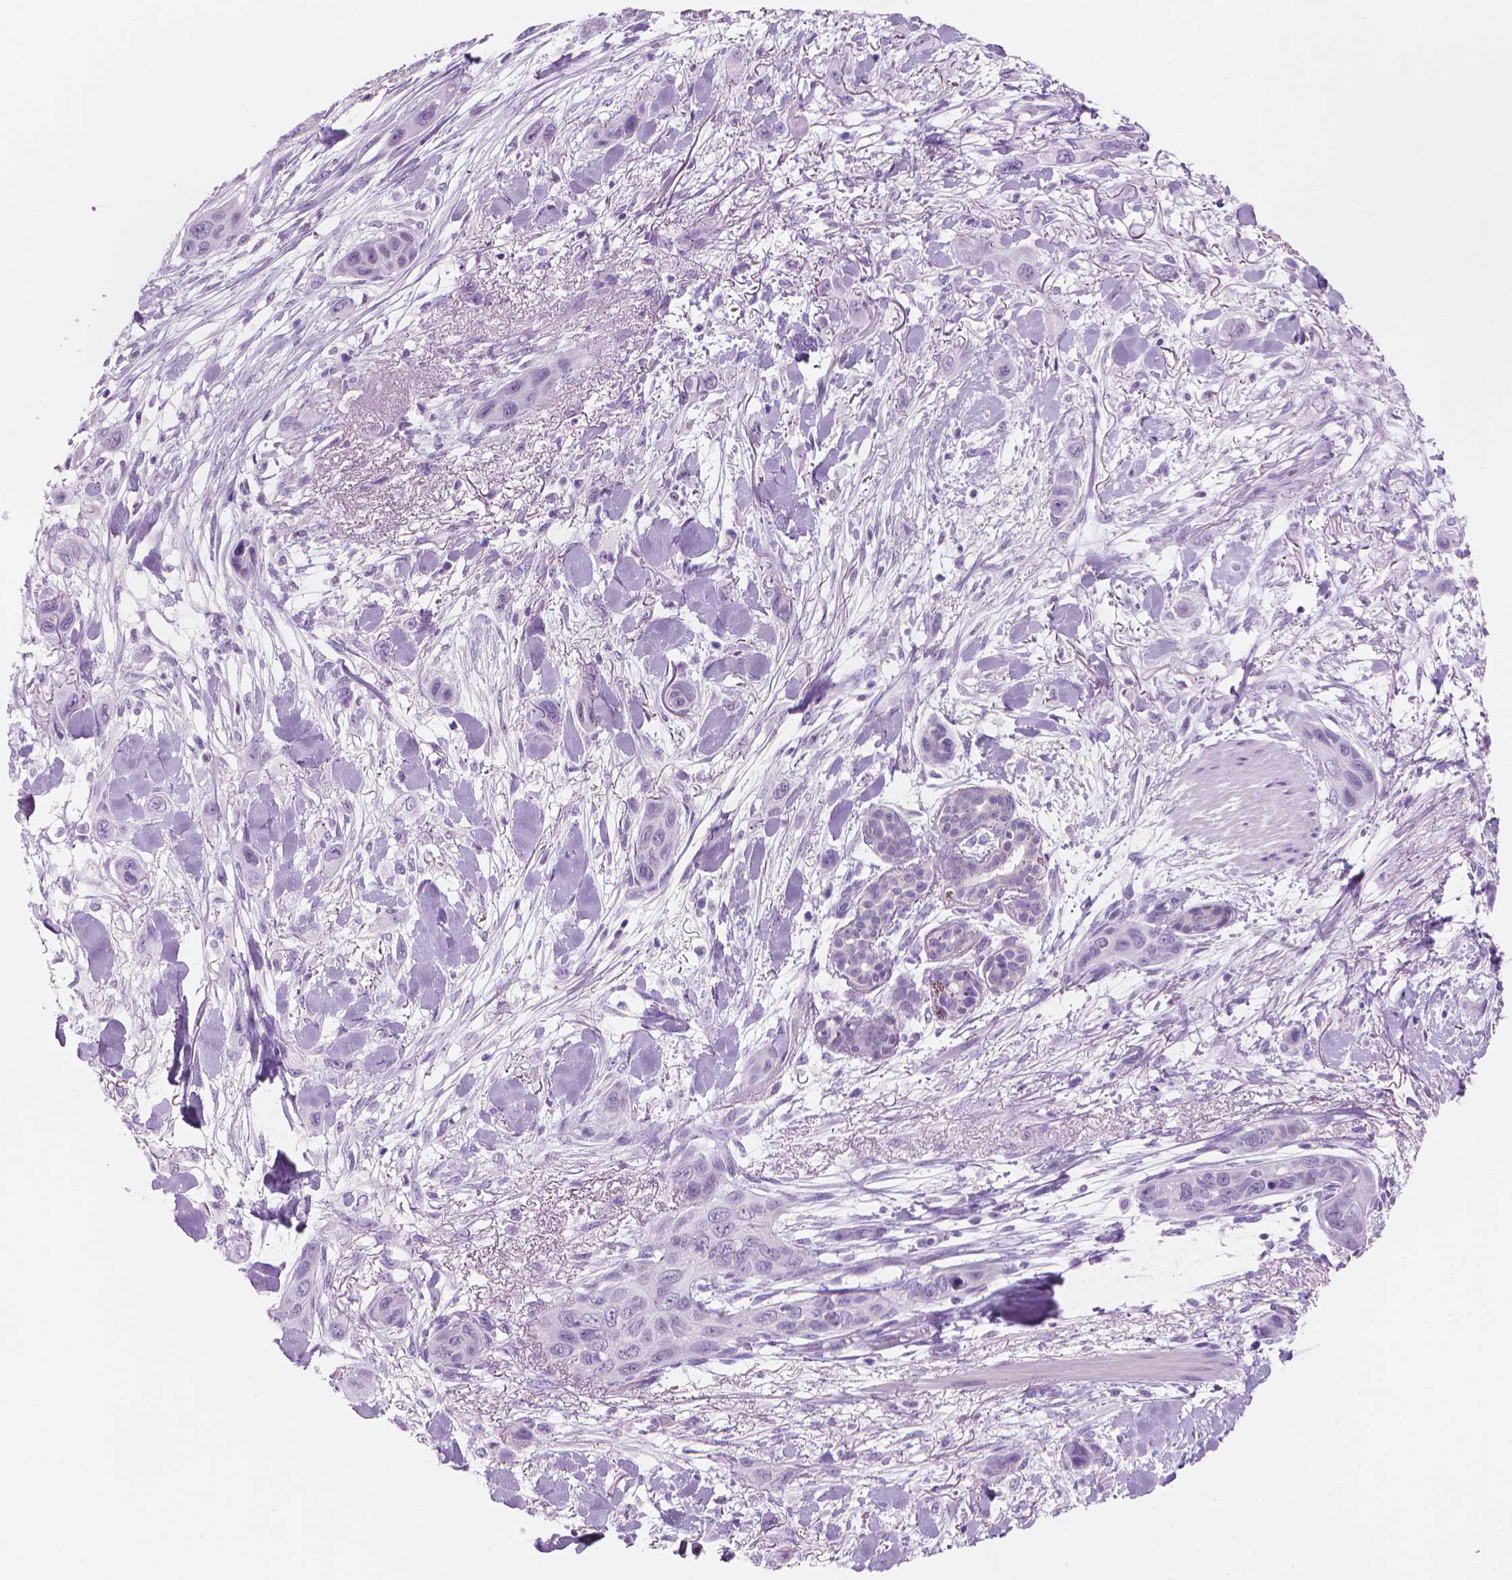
{"staining": {"intensity": "negative", "quantity": "none", "location": "none"}, "tissue": "skin cancer", "cell_type": "Tumor cells", "image_type": "cancer", "snomed": [{"axis": "morphology", "description": "Squamous cell carcinoma, NOS"}, {"axis": "topography", "description": "Skin"}], "caption": "DAB (3,3'-diaminobenzidine) immunohistochemical staining of human skin cancer shows no significant positivity in tumor cells. Brightfield microscopy of immunohistochemistry (IHC) stained with DAB (brown) and hematoxylin (blue), captured at high magnification.", "gene": "TTC29", "patient": {"sex": "male", "age": 79}}